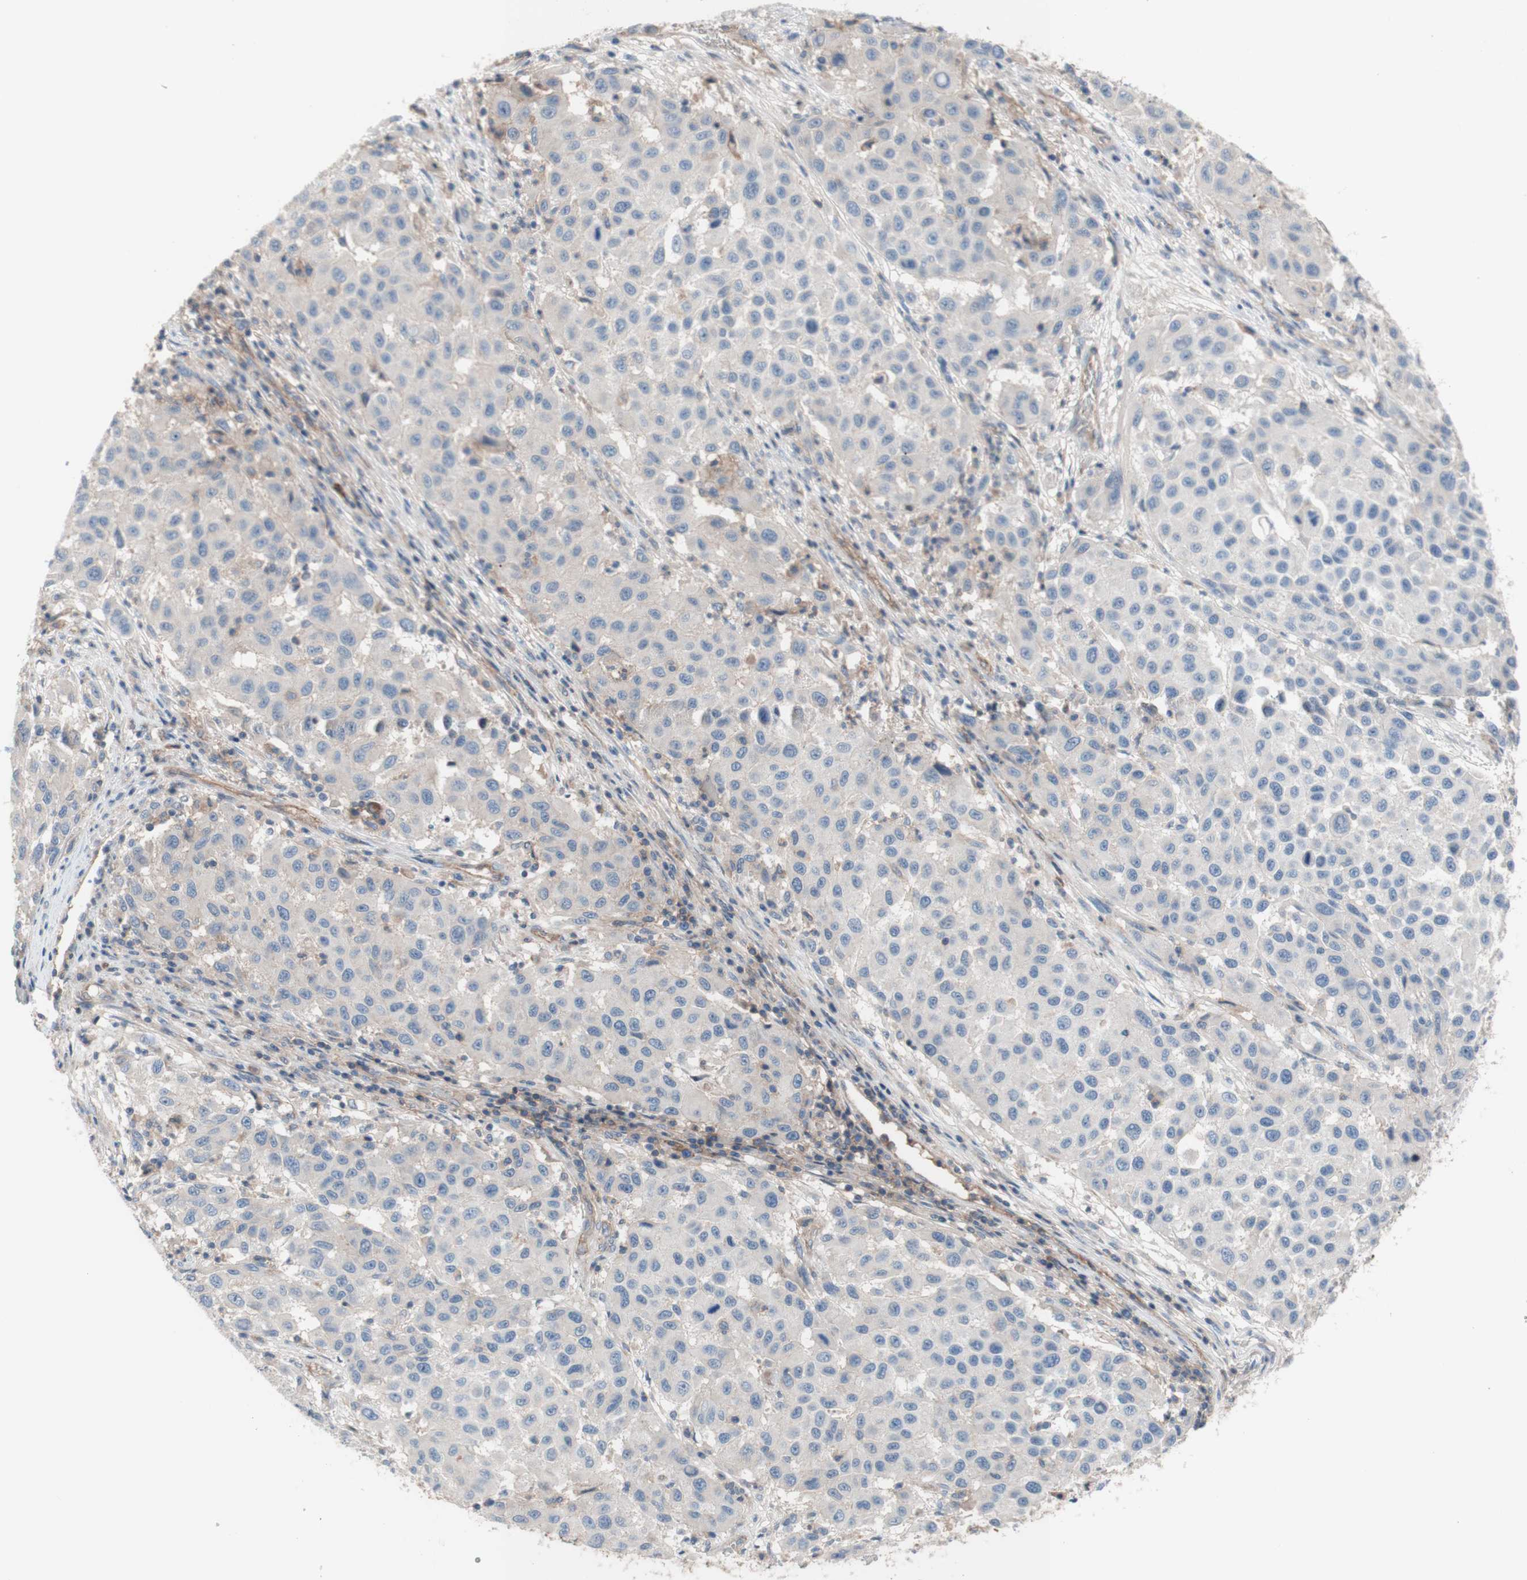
{"staining": {"intensity": "weak", "quantity": ">75%", "location": "cytoplasmic/membranous"}, "tissue": "melanoma", "cell_type": "Tumor cells", "image_type": "cancer", "snomed": [{"axis": "morphology", "description": "Malignant melanoma, Metastatic site"}, {"axis": "topography", "description": "Lymph node"}], "caption": "A histopathology image showing weak cytoplasmic/membranous expression in approximately >75% of tumor cells in malignant melanoma (metastatic site), as visualized by brown immunohistochemical staining.", "gene": "CD46", "patient": {"sex": "male", "age": 61}}